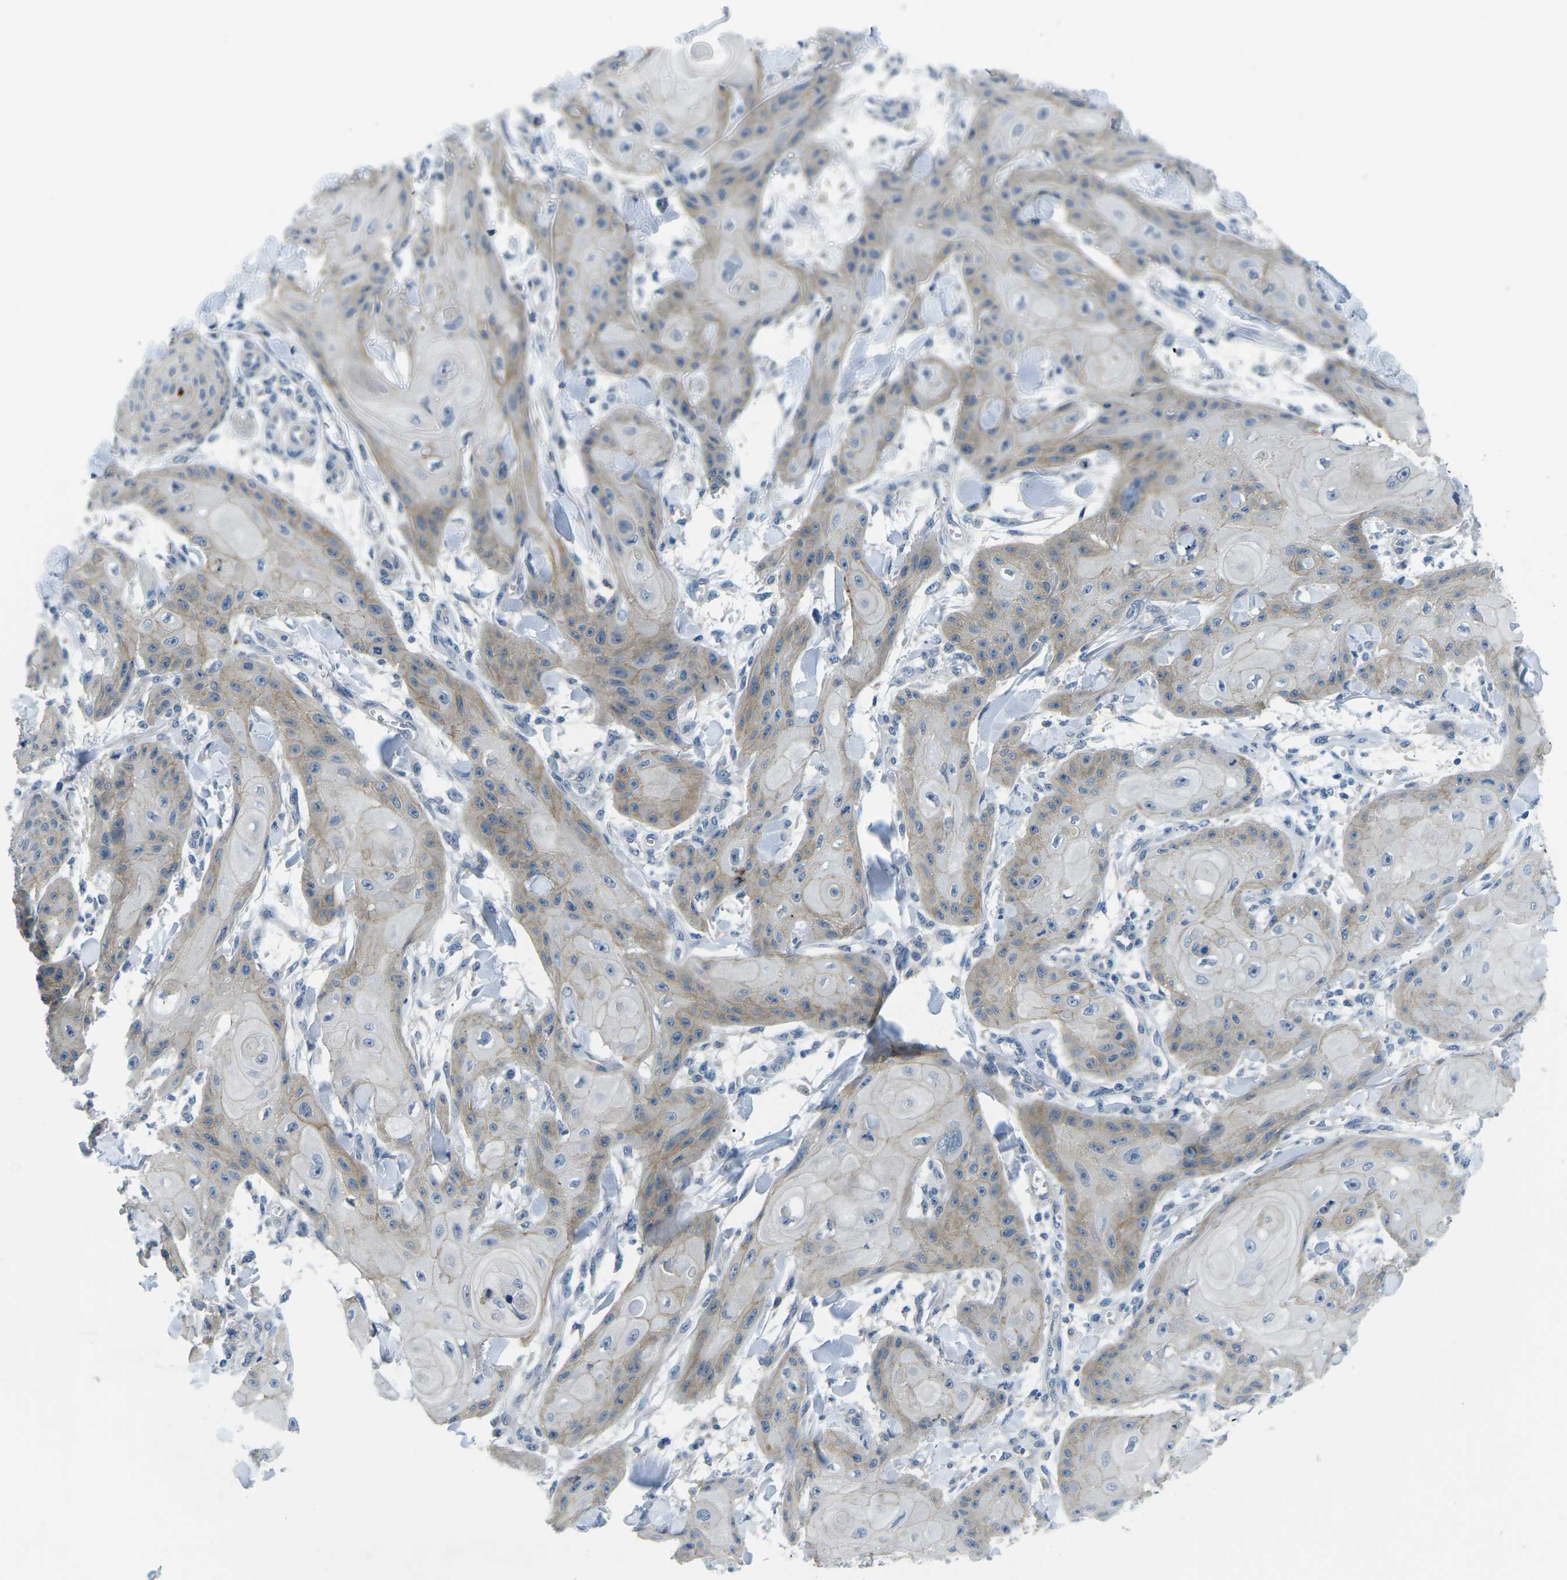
{"staining": {"intensity": "weak", "quantity": "25%-75%", "location": "cytoplasmic/membranous"}, "tissue": "skin cancer", "cell_type": "Tumor cells", "image_type": "cancer", "snomed": [{"axis": "morphology", "description": "Squamous cell carcinoma, NOS"}, {"axis": "topography", "description": "Skin"}], "caption": "A micrograph of skin squamous cell carcinoma stained for a protein reveals weak cytoplasmic/membranous brown staining in tumor cells.", "gene": "CTNND1", "patient": {"sex": "male", "age": 74}}